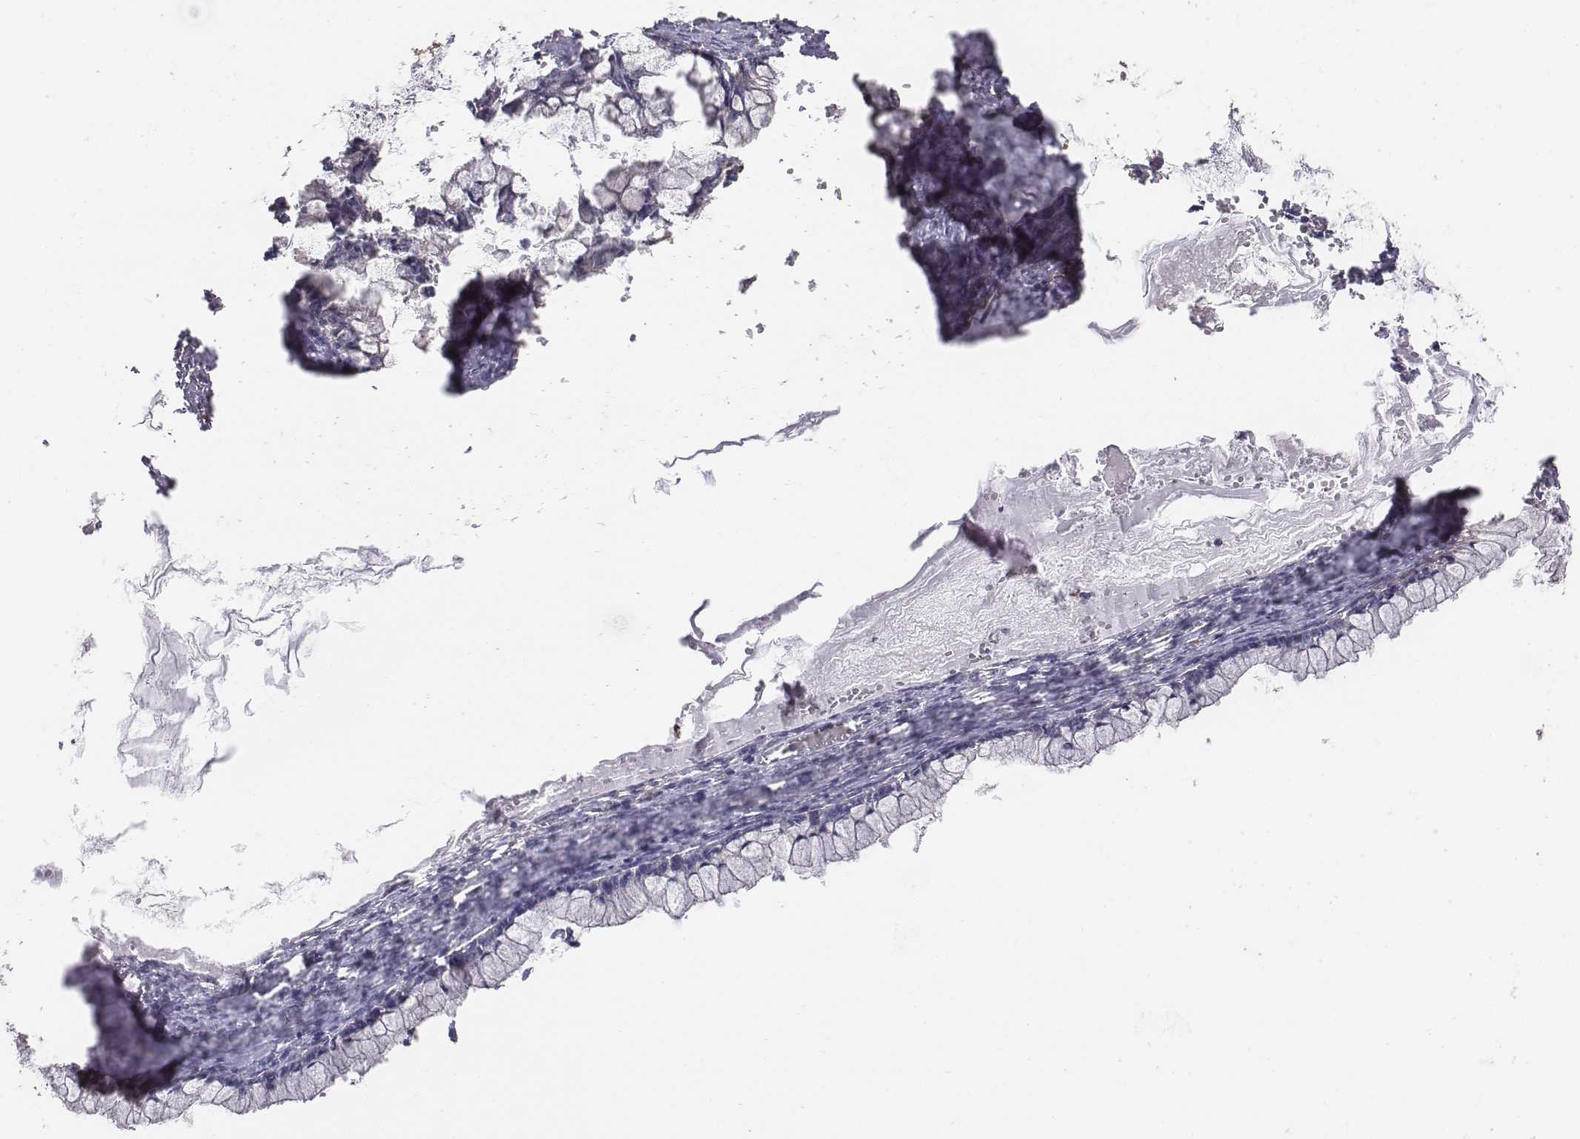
{"staining": {"intensity": "moderate", "quantity": "25%-75%", "location": "cytoplasmic/membranous"}, "tissue": "ovarian cancer", "cell_type": "Tumor cells", "image_type": "cancer", "snomed": [{"axis": "morphology", "description": "Cystadenocarcinoma, mucinous, NOS"}, {"axis": "topography", "description": "Ovary"}], "caption": "Ovarian cancer (mucinous cystadenocarcinoma) tissue shows moderate cytoplasmic/membranous positivity in approximately 25%-75% of tumor cells, visualized by immunohistochemistry. (IHC, brightfield microscopy, high magnification).", "gene": "AP1B1", "patient": {"sex": "female", "age": 67}}